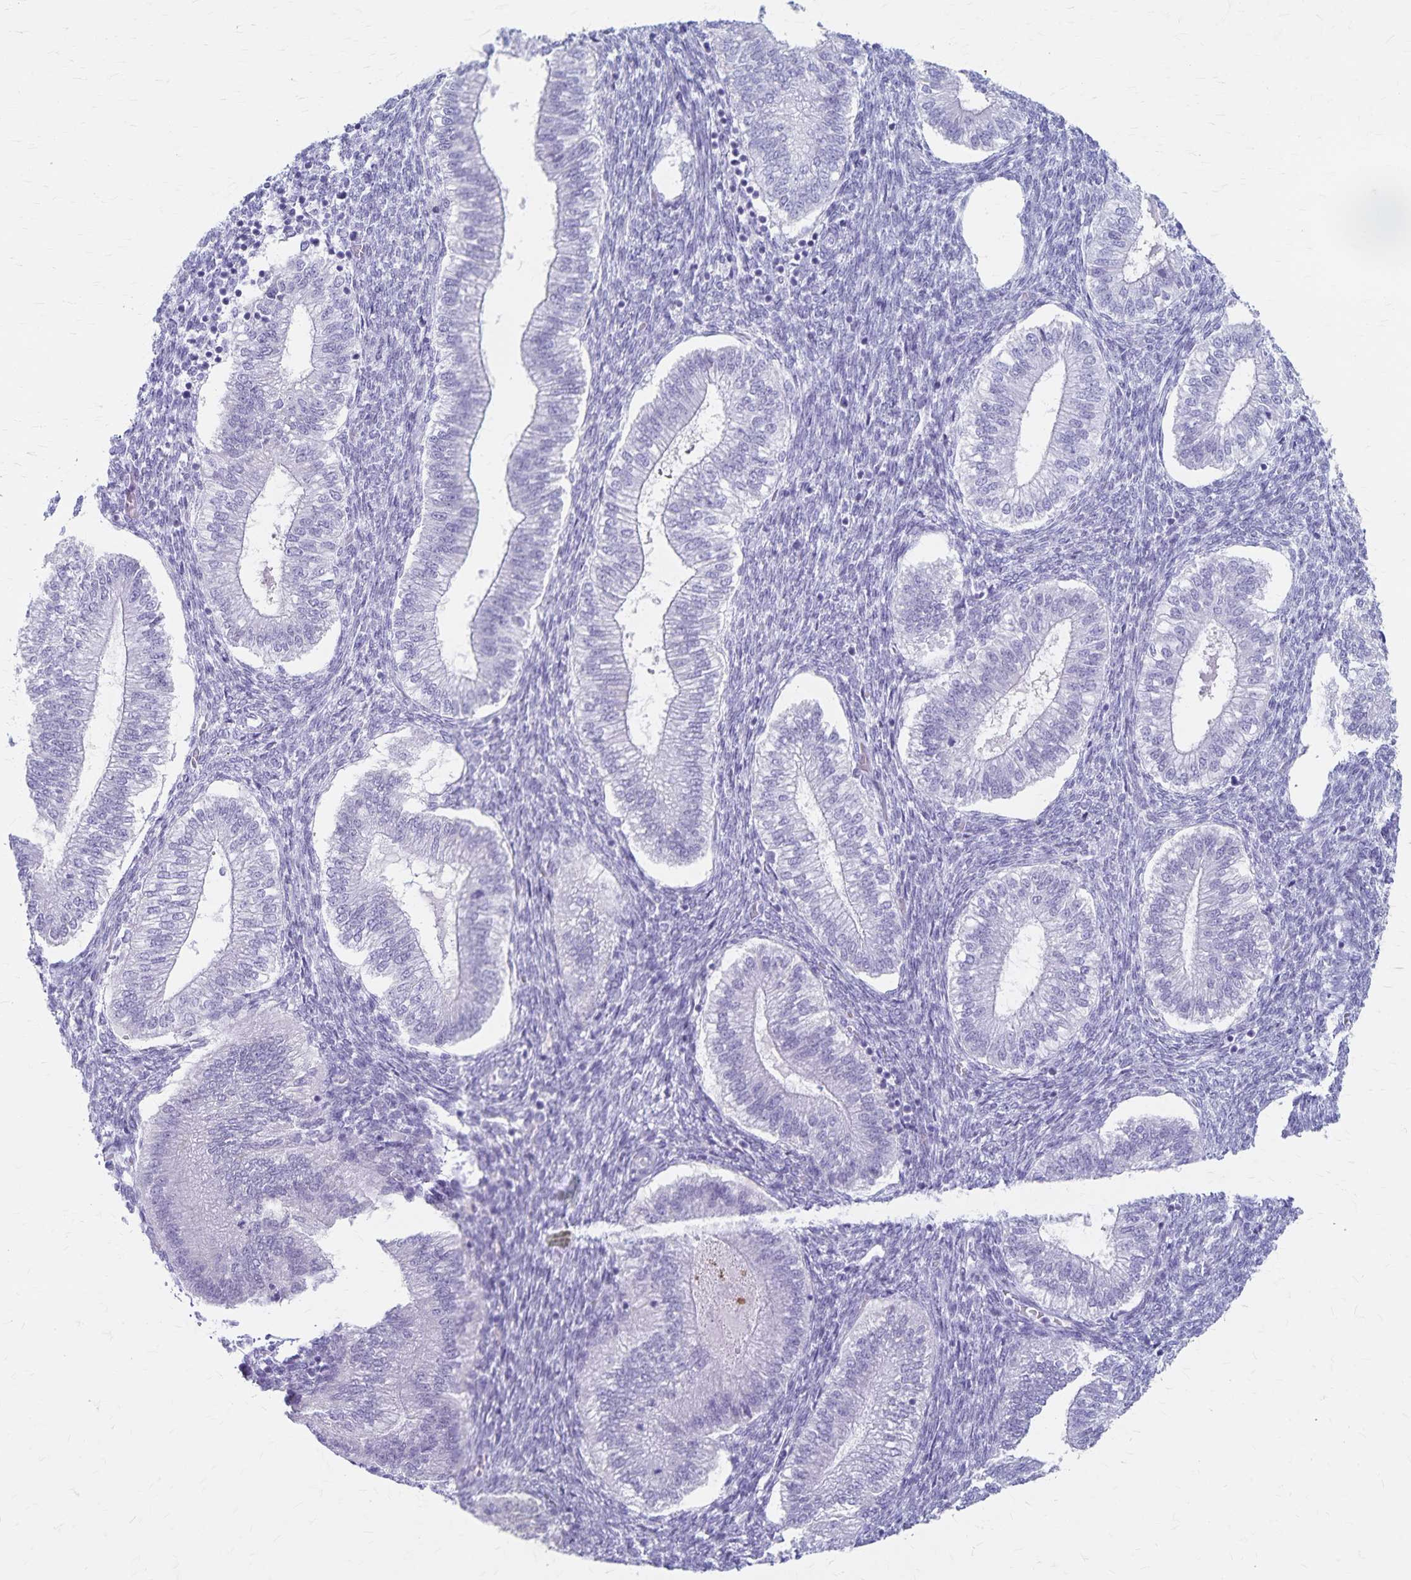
{"staining": {"intensity": "negative", "quantity": "none", "location": "none"}, "tissue": "endometrium", "cell_type": "Cells in endometrial stroma", "image_type": "normal", "snomed": [{"axis": "morphology", "description": "Normal tissue, NOS"}, {"axis": "topography", "description": "Endometrium"}], "caption": "This micrograph is of normal endometrium stained with immunohistochemistry to label a protein in brown with the nuclei are counter-stained blue. There is no staining in cells in endometrial stroma.", "gene": "GPBAR1", "patient": {"sex": "female", "age": 25}}